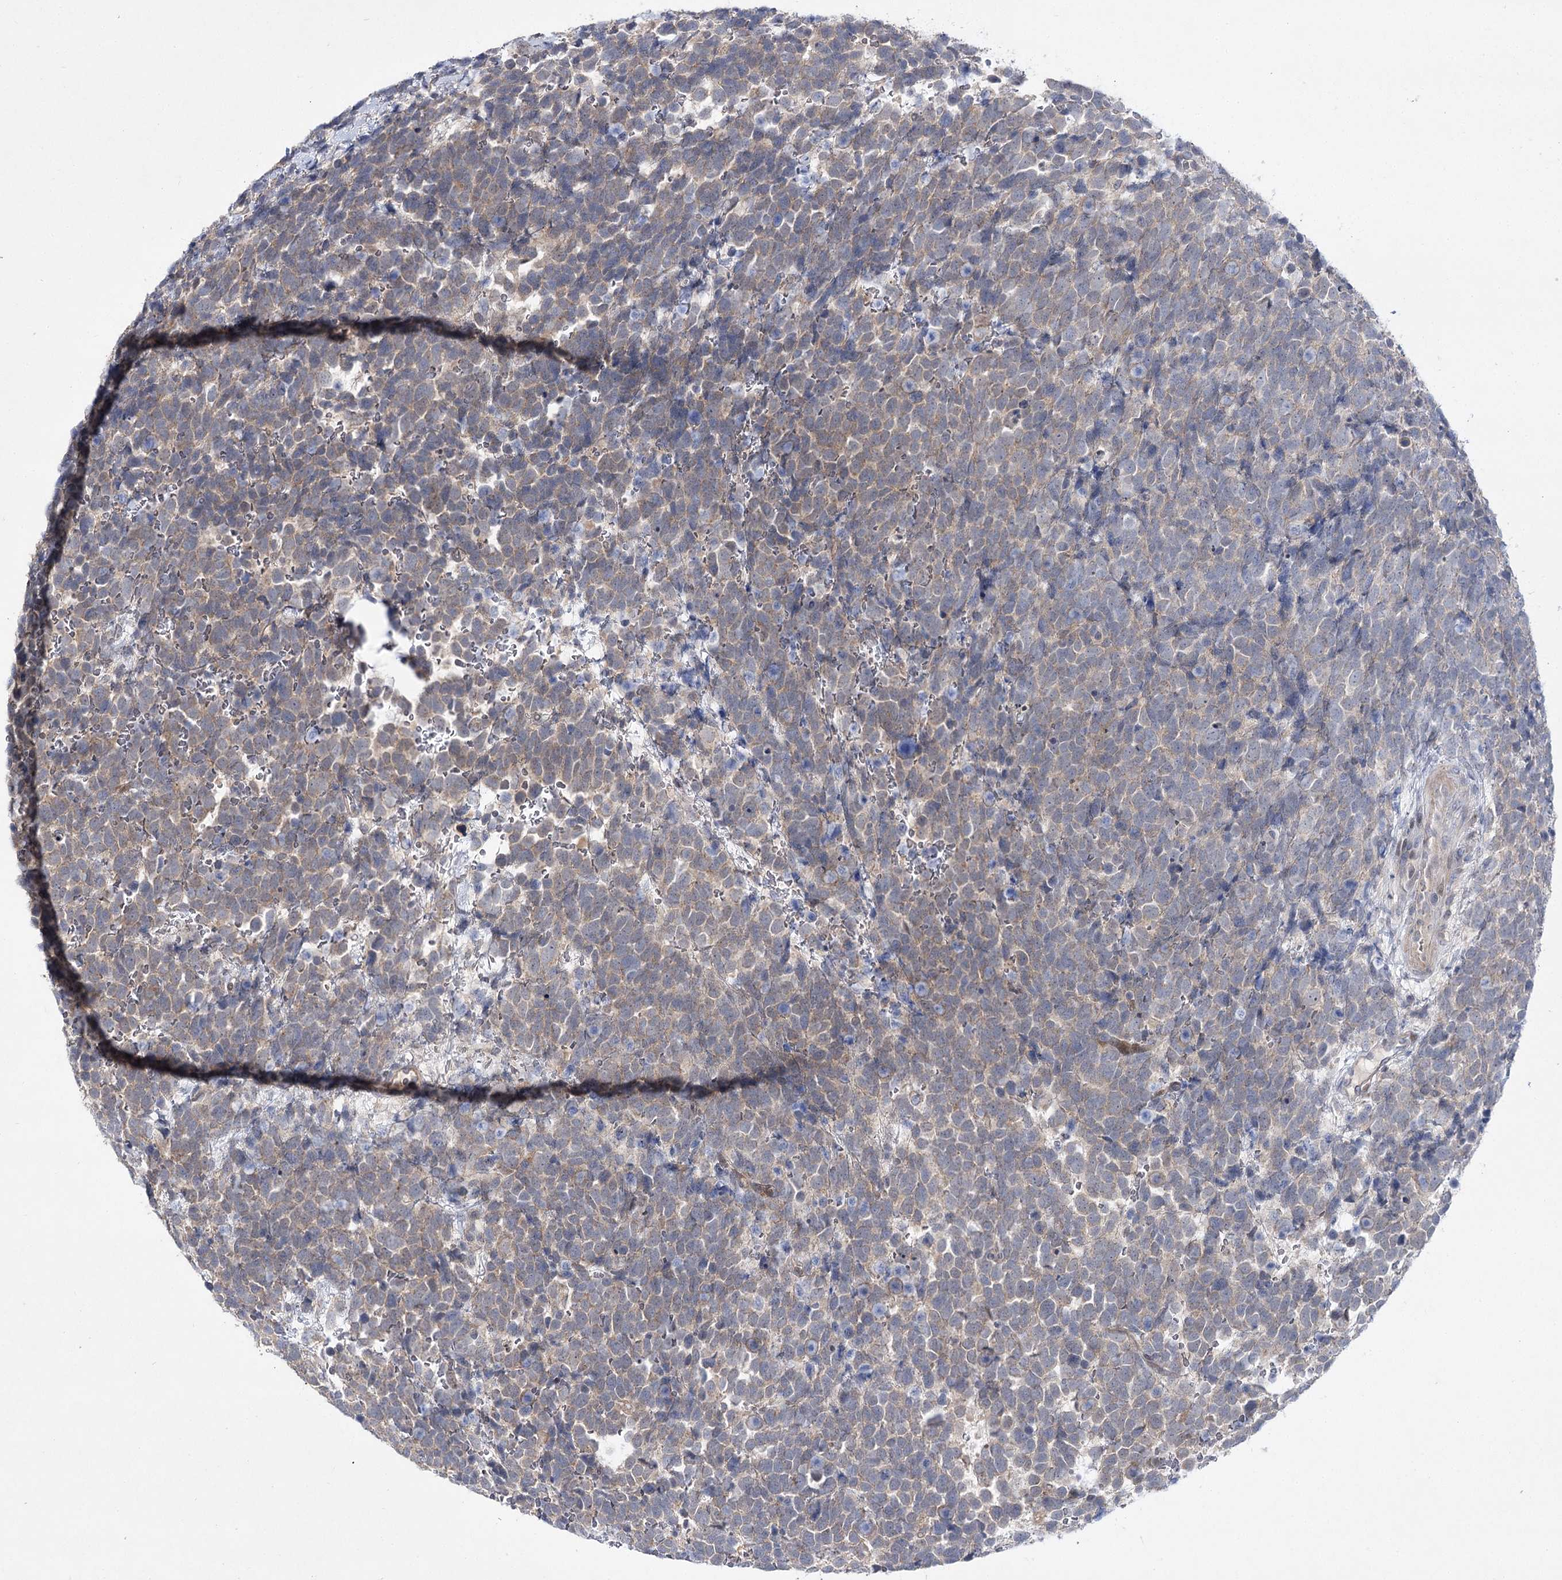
{"staining": {"intensity": "weak", "quantity": "25%-75%", "location": "cytoplasmic/membranous"}, "tissue": "urothelial cancer", "cell_type": "Tumor cells", "image_type": "cancer", "snomed": [{"axis": "morphology", "description": "Urothelial carcinoma, High grade"}, {"axis": "topography", "description": "Urinary bladder"}], "caption": "A photomicrograph showing weak cytoplasmic/membranous staining in approximately 25%-75% of tumor cells in urothelial cancer, as visualized by brown immunohistochemical staining.", "gene": "ARHGAP32", "patient": {"sex": "female", "age": 82}}